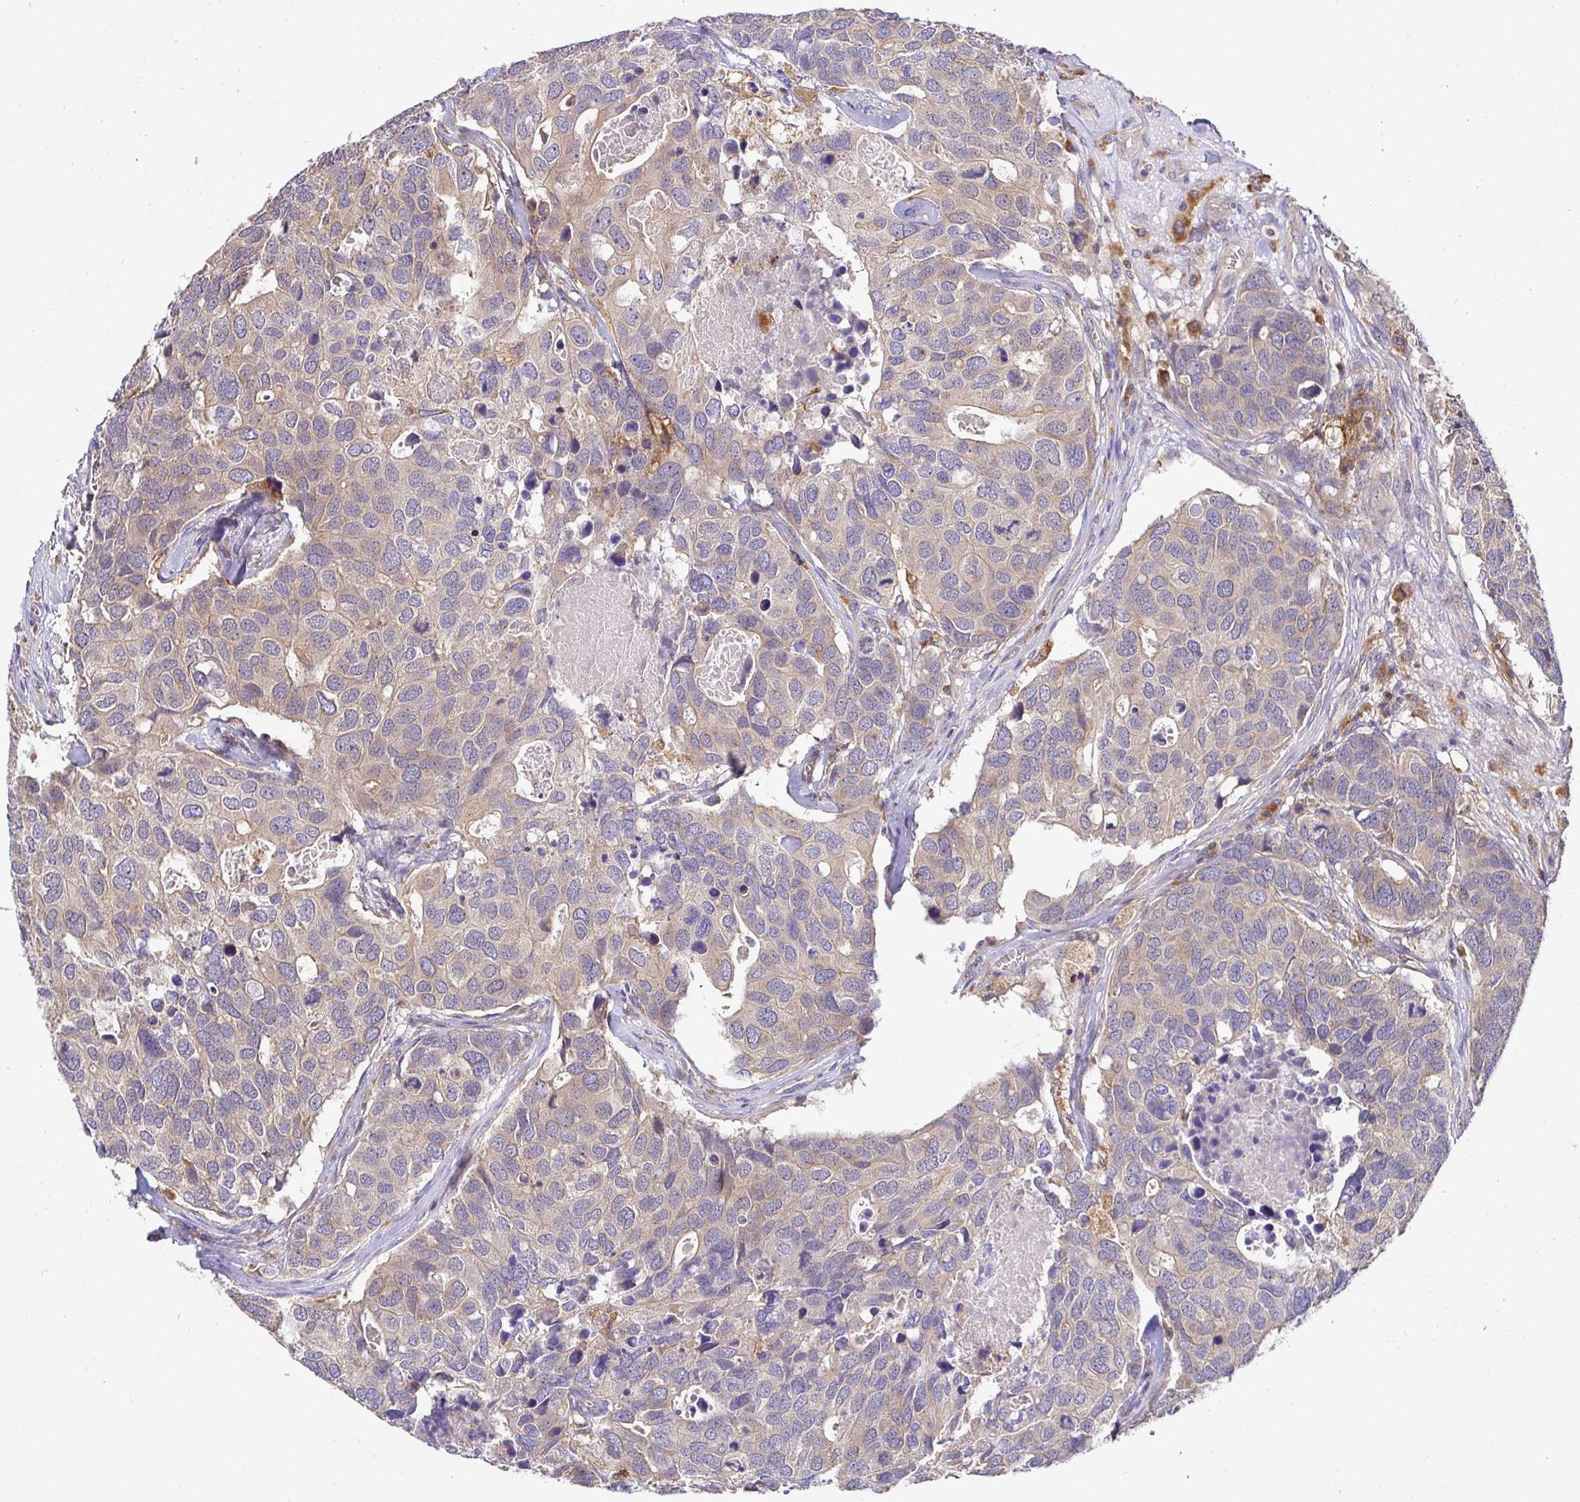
{"staining": {"intensity": "weak", "quantity": "25%-75%", "location": "cytoplasmic/membranous"}, "tissue": "breast cancer", "cell_type": "Tumor cells", "image_type": "cancer", "snomed": [{"axis": "morphology", "description": "Duct carcinoma"}, {"axis": "topography", "description": "Breast"}], "caption": "Protein analysis of breast cancer (intraductal carcinoma) tissue demonstrates weak cytoplasmic/membranous staining in about 25%-75% of tumor cells.", "gene": "ATP6V1F", "patient": {"sex": "female", "age": 83}}